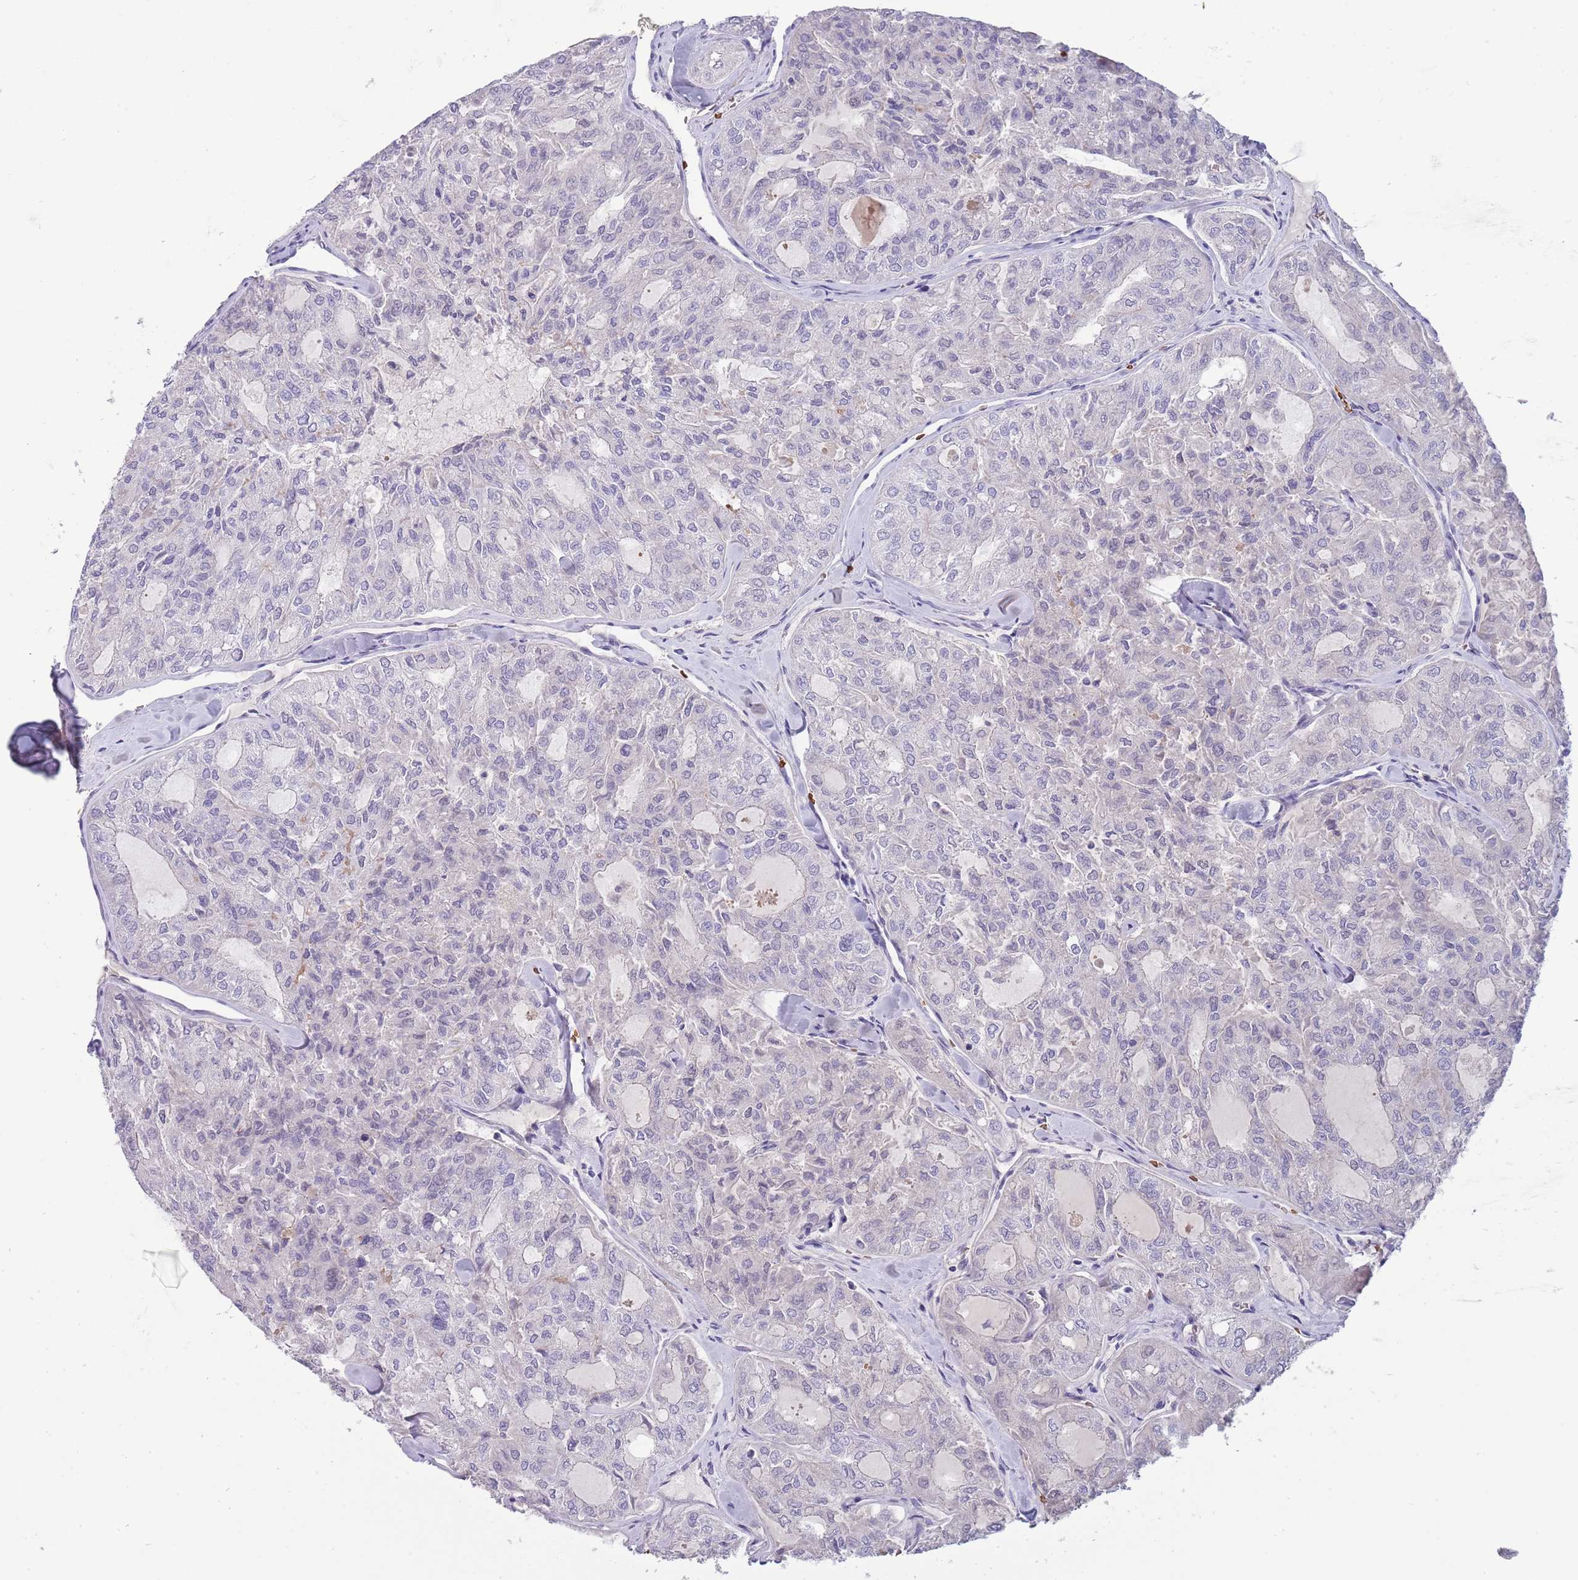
{"staining": {"intensity": "negative", "quantity": "none", "location": "none"}, "tissue": "thyroid cancer", "cell_type": "Tumor cells", "image_type": "cancer", "snomed": [{"axis": "morphology", "description": "Follicular adenoma carcinoma, NOS"}, {"axis": "topography", "description": "Thyroid gland"}], "caption": "This is an immunohistochemistry histopathology image of human thyroid cancer. There is no staining in tumor cells.", "gene": "LYPD6B", "patient": {"sex": "male", "age": 75}}